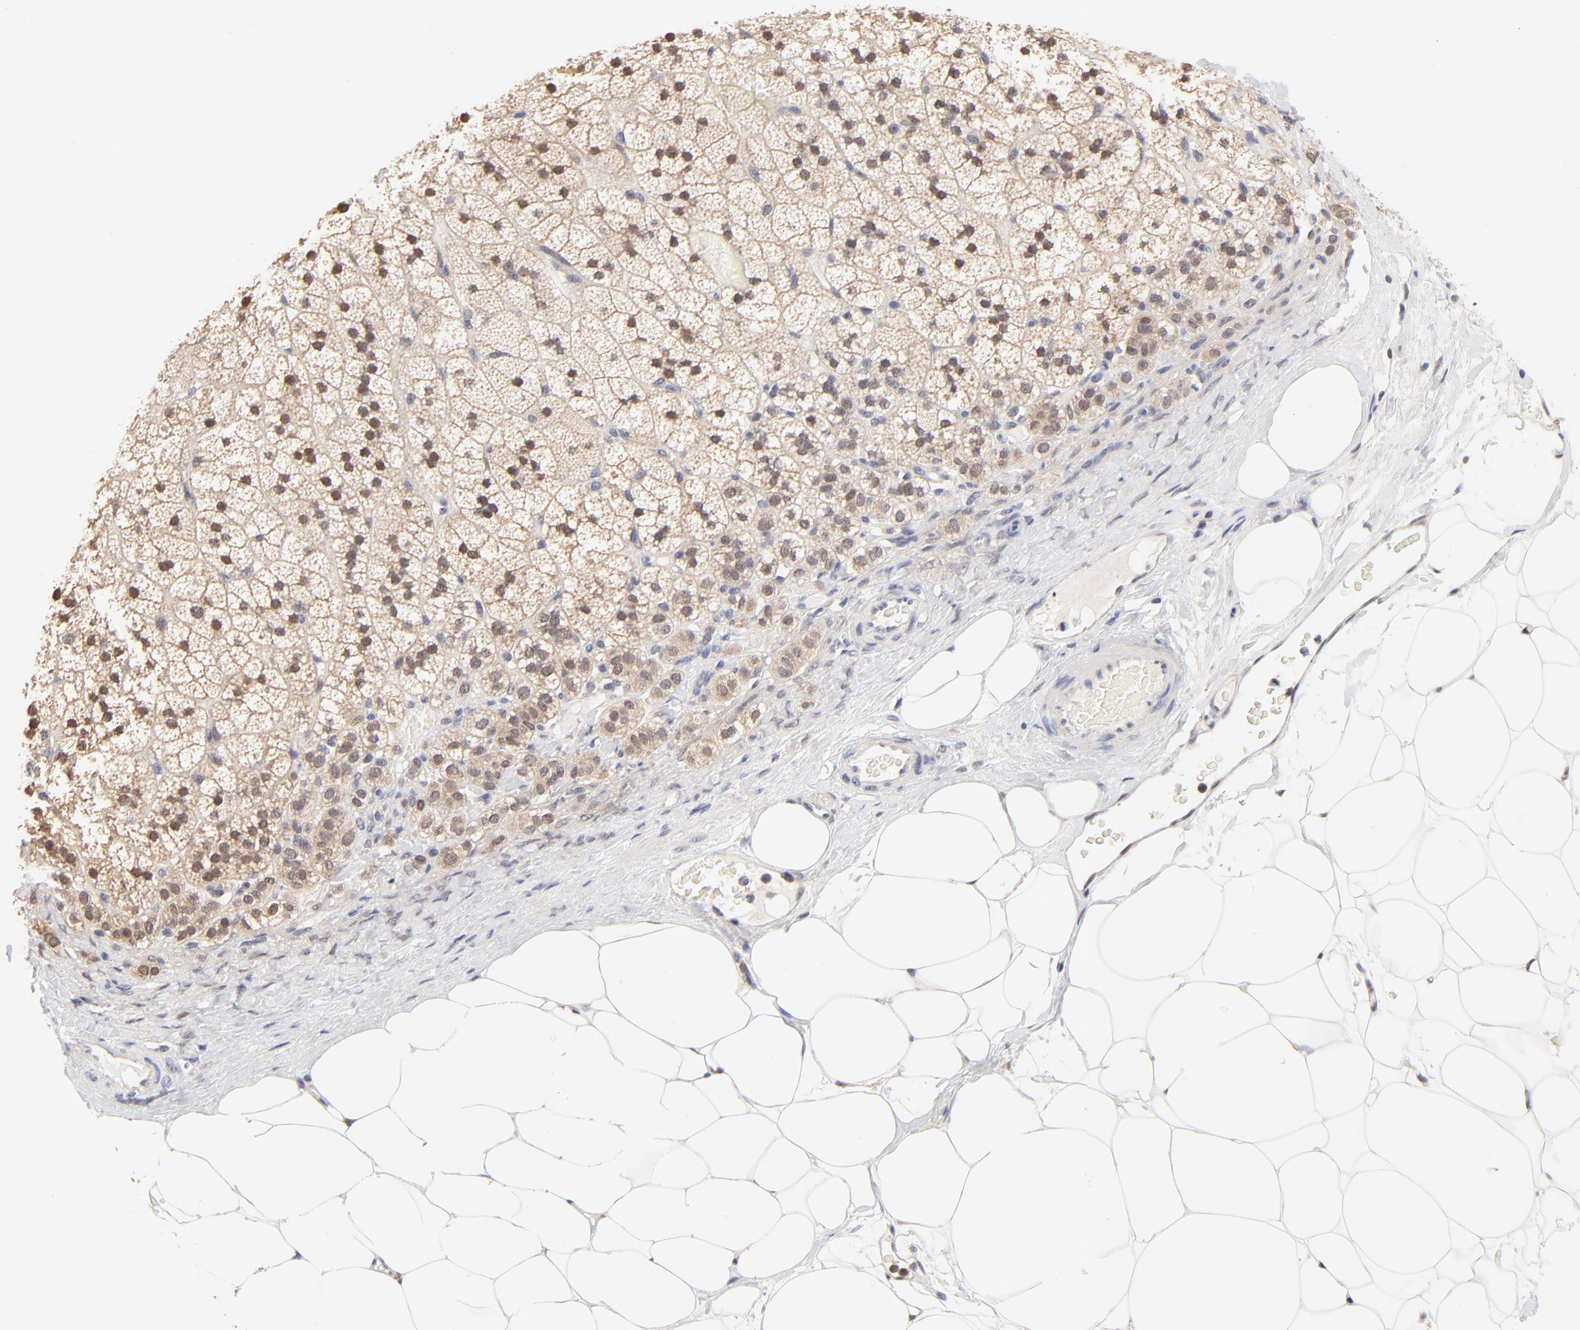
{"staining": {"intensity": "weak", "quantity": "25%-75%", "location": "cytoplasmic/membranous,nuclear"}, "tissue": "adrenal gland", "cell_type": "Glandular cells", "image_type": "normal", "snomed": [{"axis": "morphology", "description": "Normal tissue, NOS"}, {"axis": "topography", "description": "Adrenal gland"}], "caption": "Protein expression by IHC reveals weak cytoplasmic/membranous,nuclear staining in about 25%-75% of glandular cells in benign adrenal gland. The staining was performed using DAB (3,3'-diaminobenzidine) to visualize the protein expression in brown, while the nuclei were stained in blue with hematoxylin (Magnification: 20x).", "gene": "TXNL1", "patient": {"sex": "male", "age": 35}}